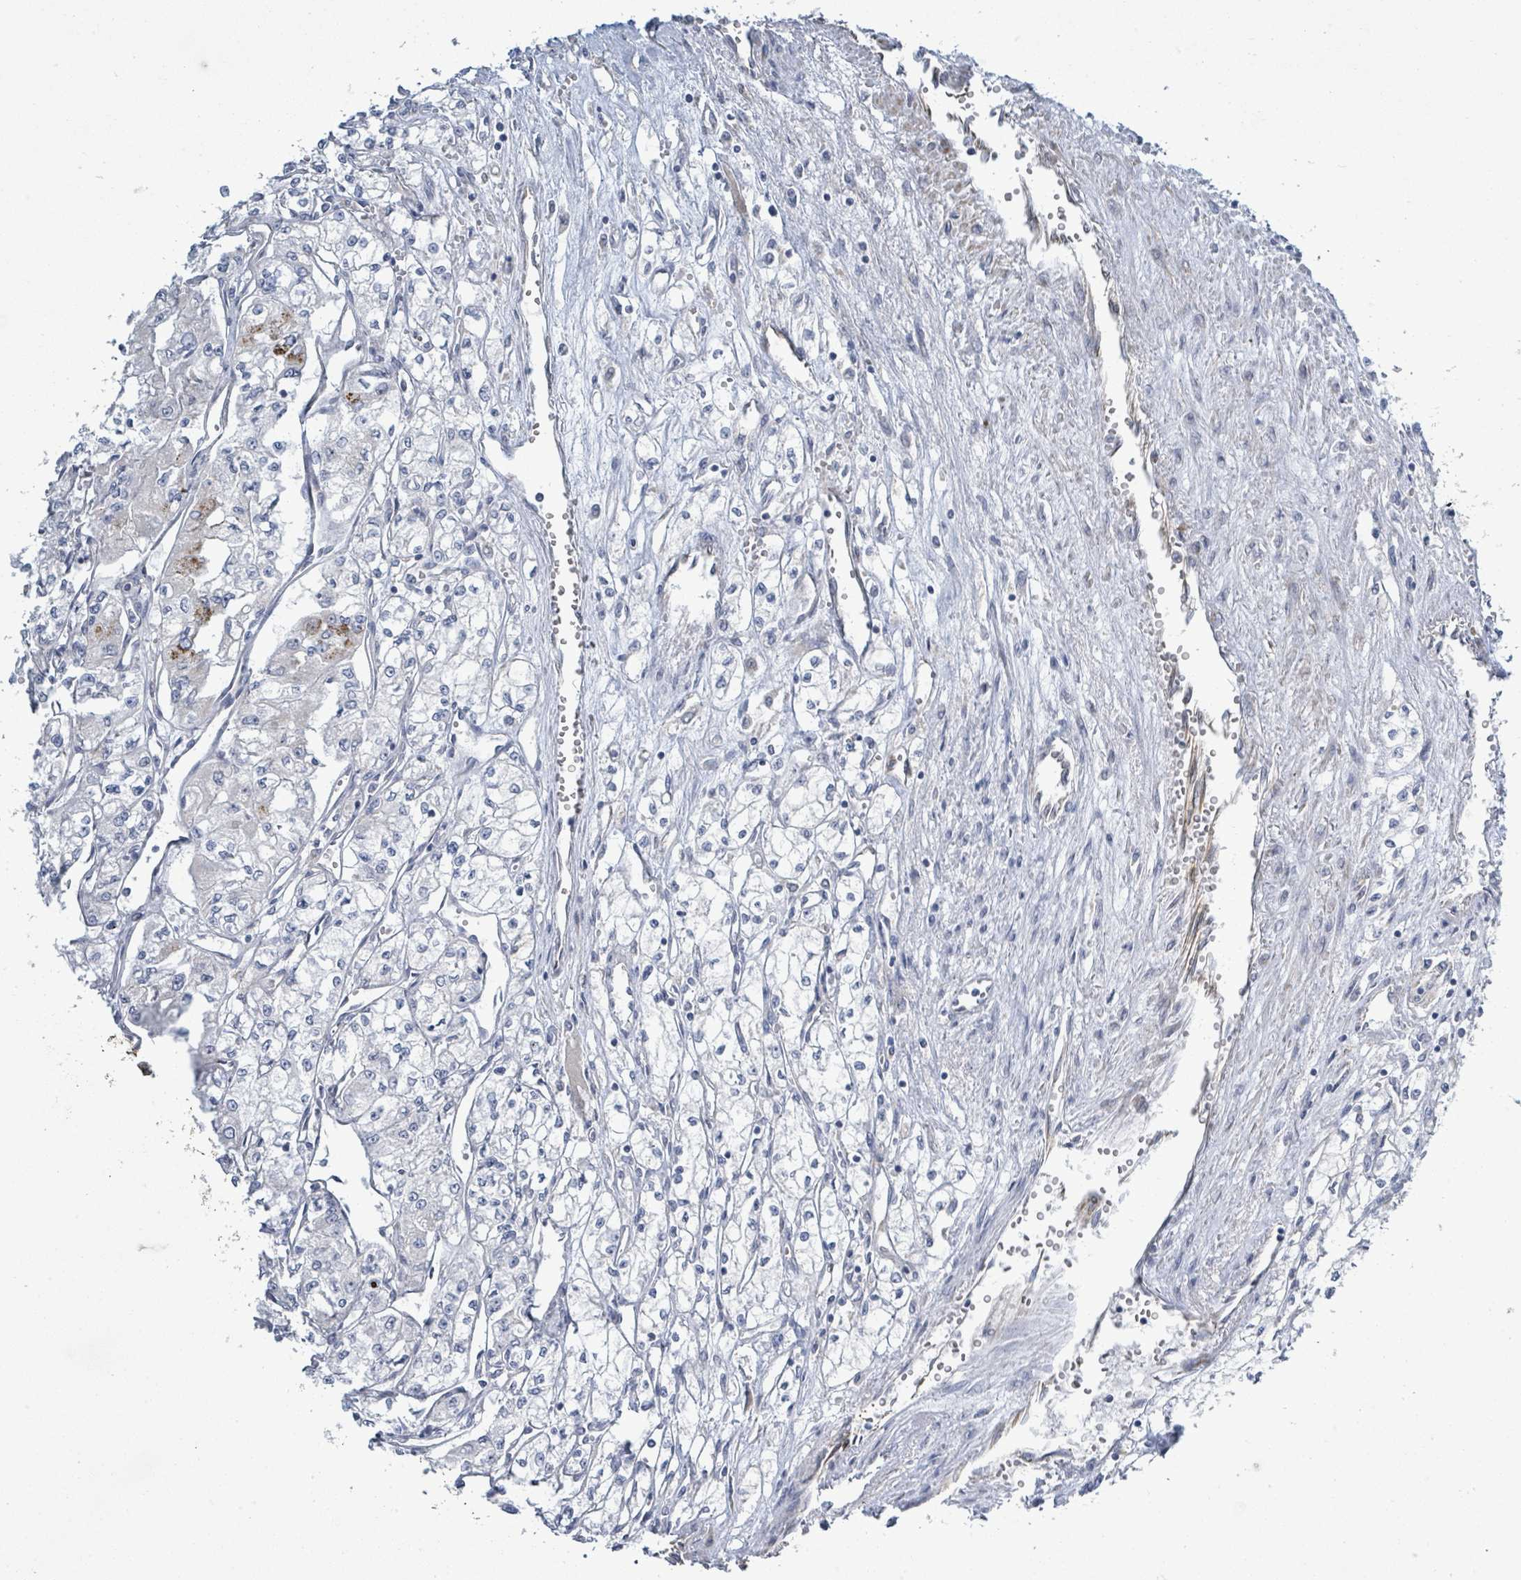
{"staining": {"intensity": "negative", "quantity": "none", "location": "none"}, "tissue": "renal cancer", "cell_type": "Tumor cells", "image_type": "cancer", "snomed": [{"axis": "morphology", "description": "Adenocarcinoma, NOS"}, {"axis": "topography", "description": "Kidney"}], "caption": "There is no significant expression in tumor cells of renal adenocarcinoma.", "gene": "SIRPB1", "patient": {"sex": "male", "age": 59}}